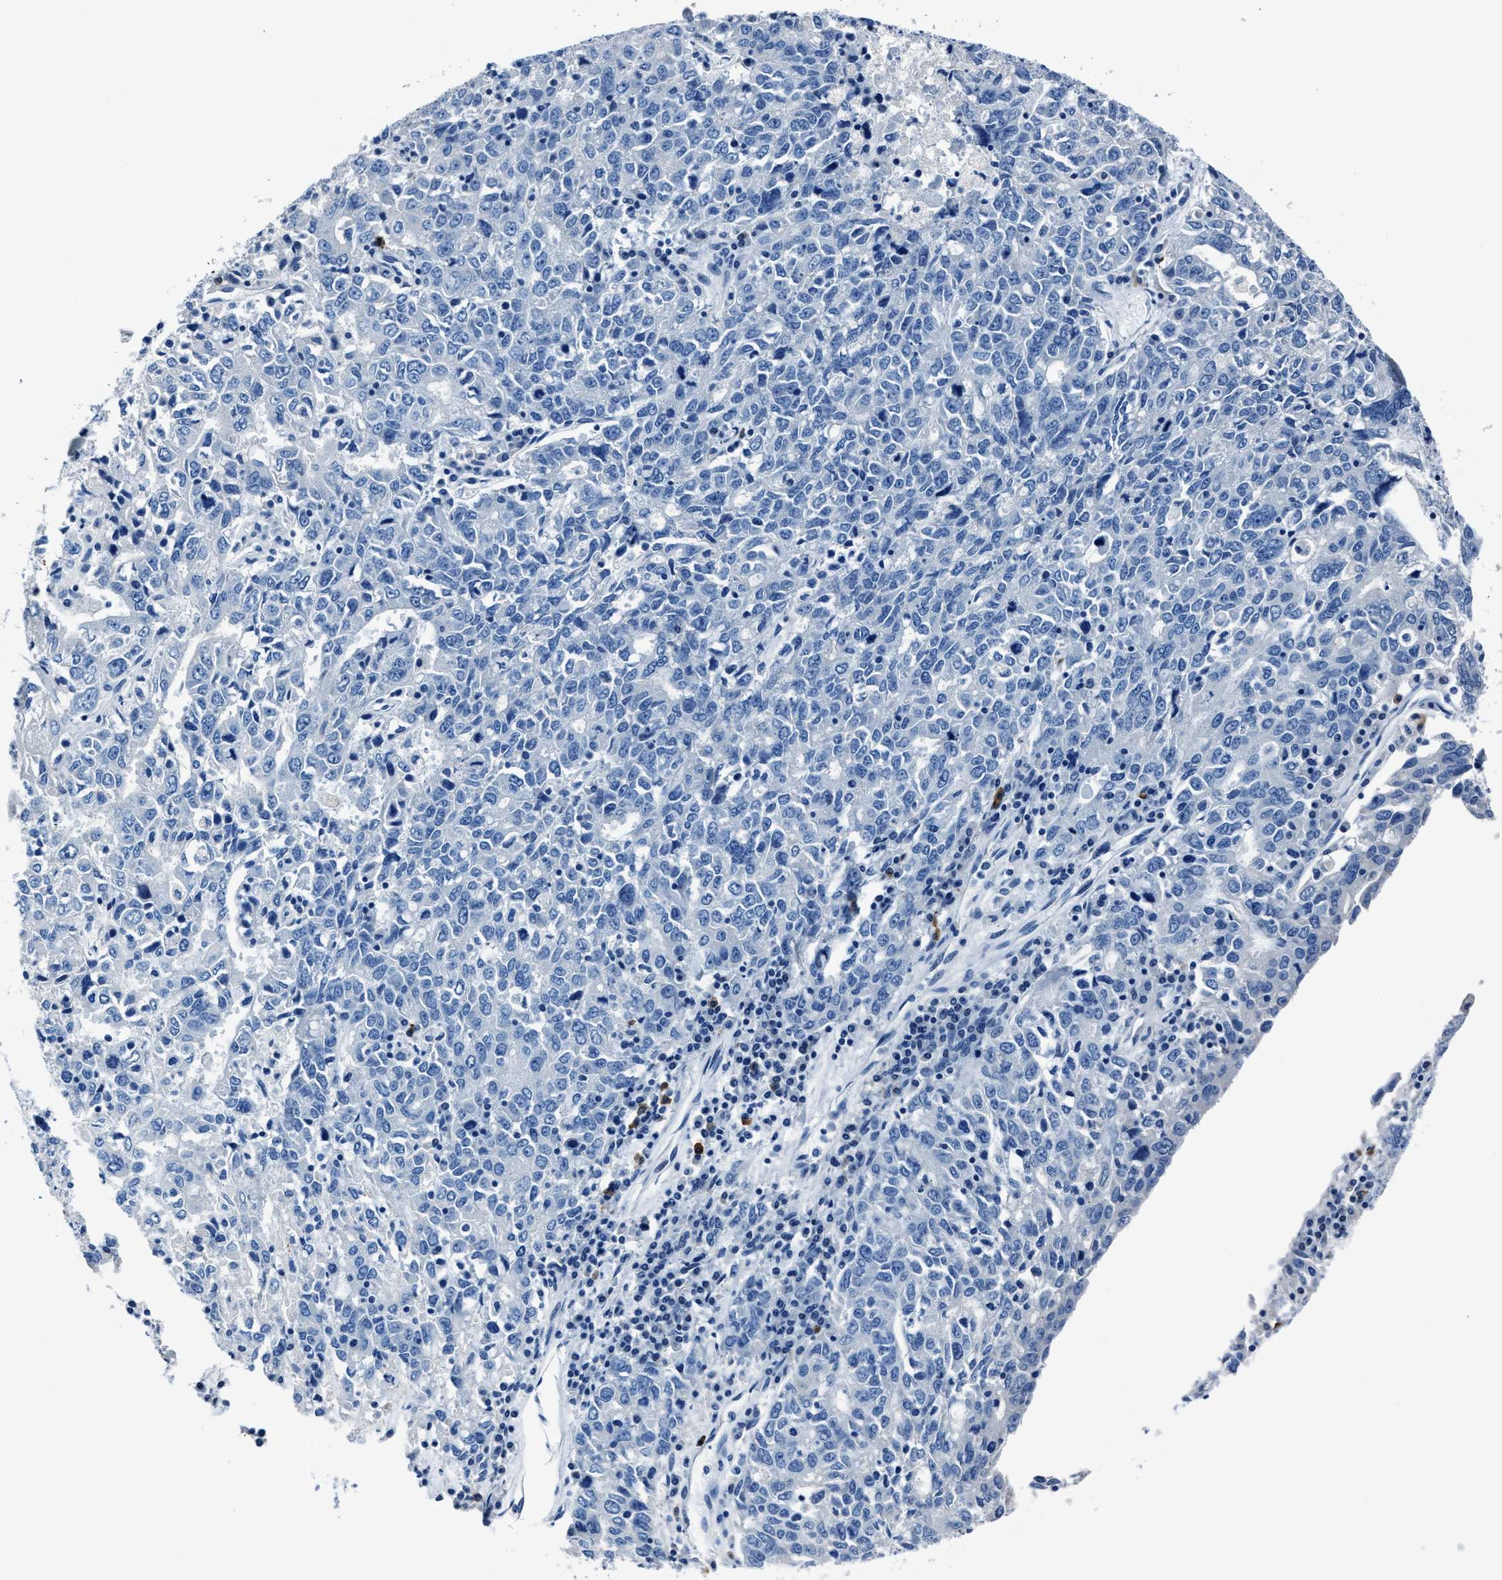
{"staining": {"intensity": "negative", "quantity": "none", "location": "none"}, "tissue": "ovarian cancer", "cell_type": "Tumor cells", "image_type": "cancer", "snomed": [{"axis": "morphology", "description": "Carcinoma, endometroid"}, {"axis": "topography", "description": "Ovary"}], "caption": "Ovarian cancer (endometroid carcinoma) was stained to show a protein in brown. There is no significant positivity in tumor cells.", "gene": "NACAD", "patient": {"sex": "female", "age": 62}}